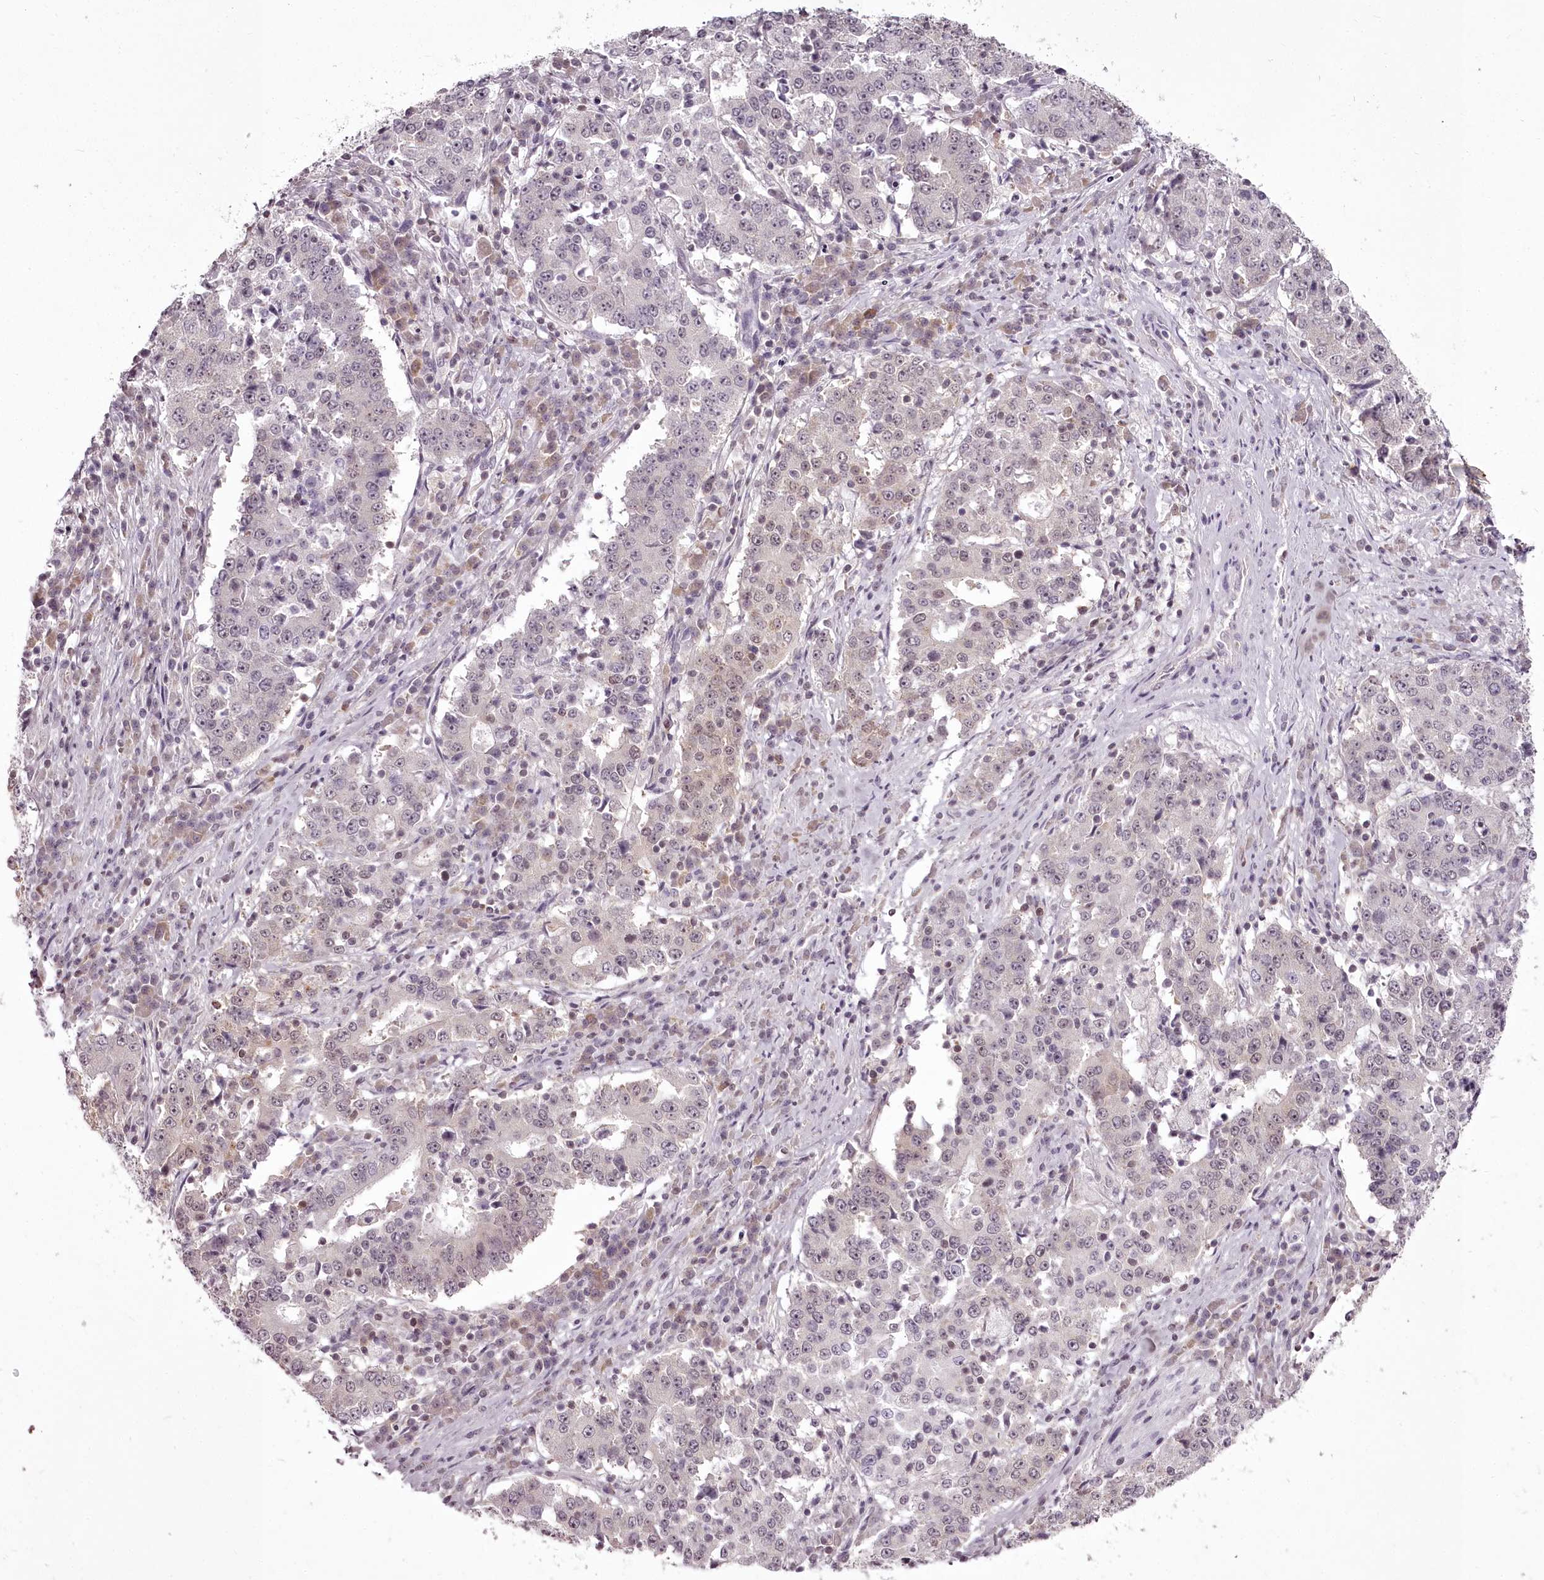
{"staining": {"intensity": "weak", "quantity": "<25%", "location": "cytoplasmic/membranous"}, "tissue": "stomach cancer", "cell_type": "Tumor cells", "image_type": "cancer", "snomed": [{"axis": "morphology", "description": "Adenocarcinoma, NOS"}, {"axis": "topography", "description": "Stomach"}], "caption": "Immunohistochemical staining of stomach cancer (adenocarcinoma) shows no significant positivity in tumor cells.", "gene": "CHCHD2", "patient": {"sex": "male", "age": 59}}